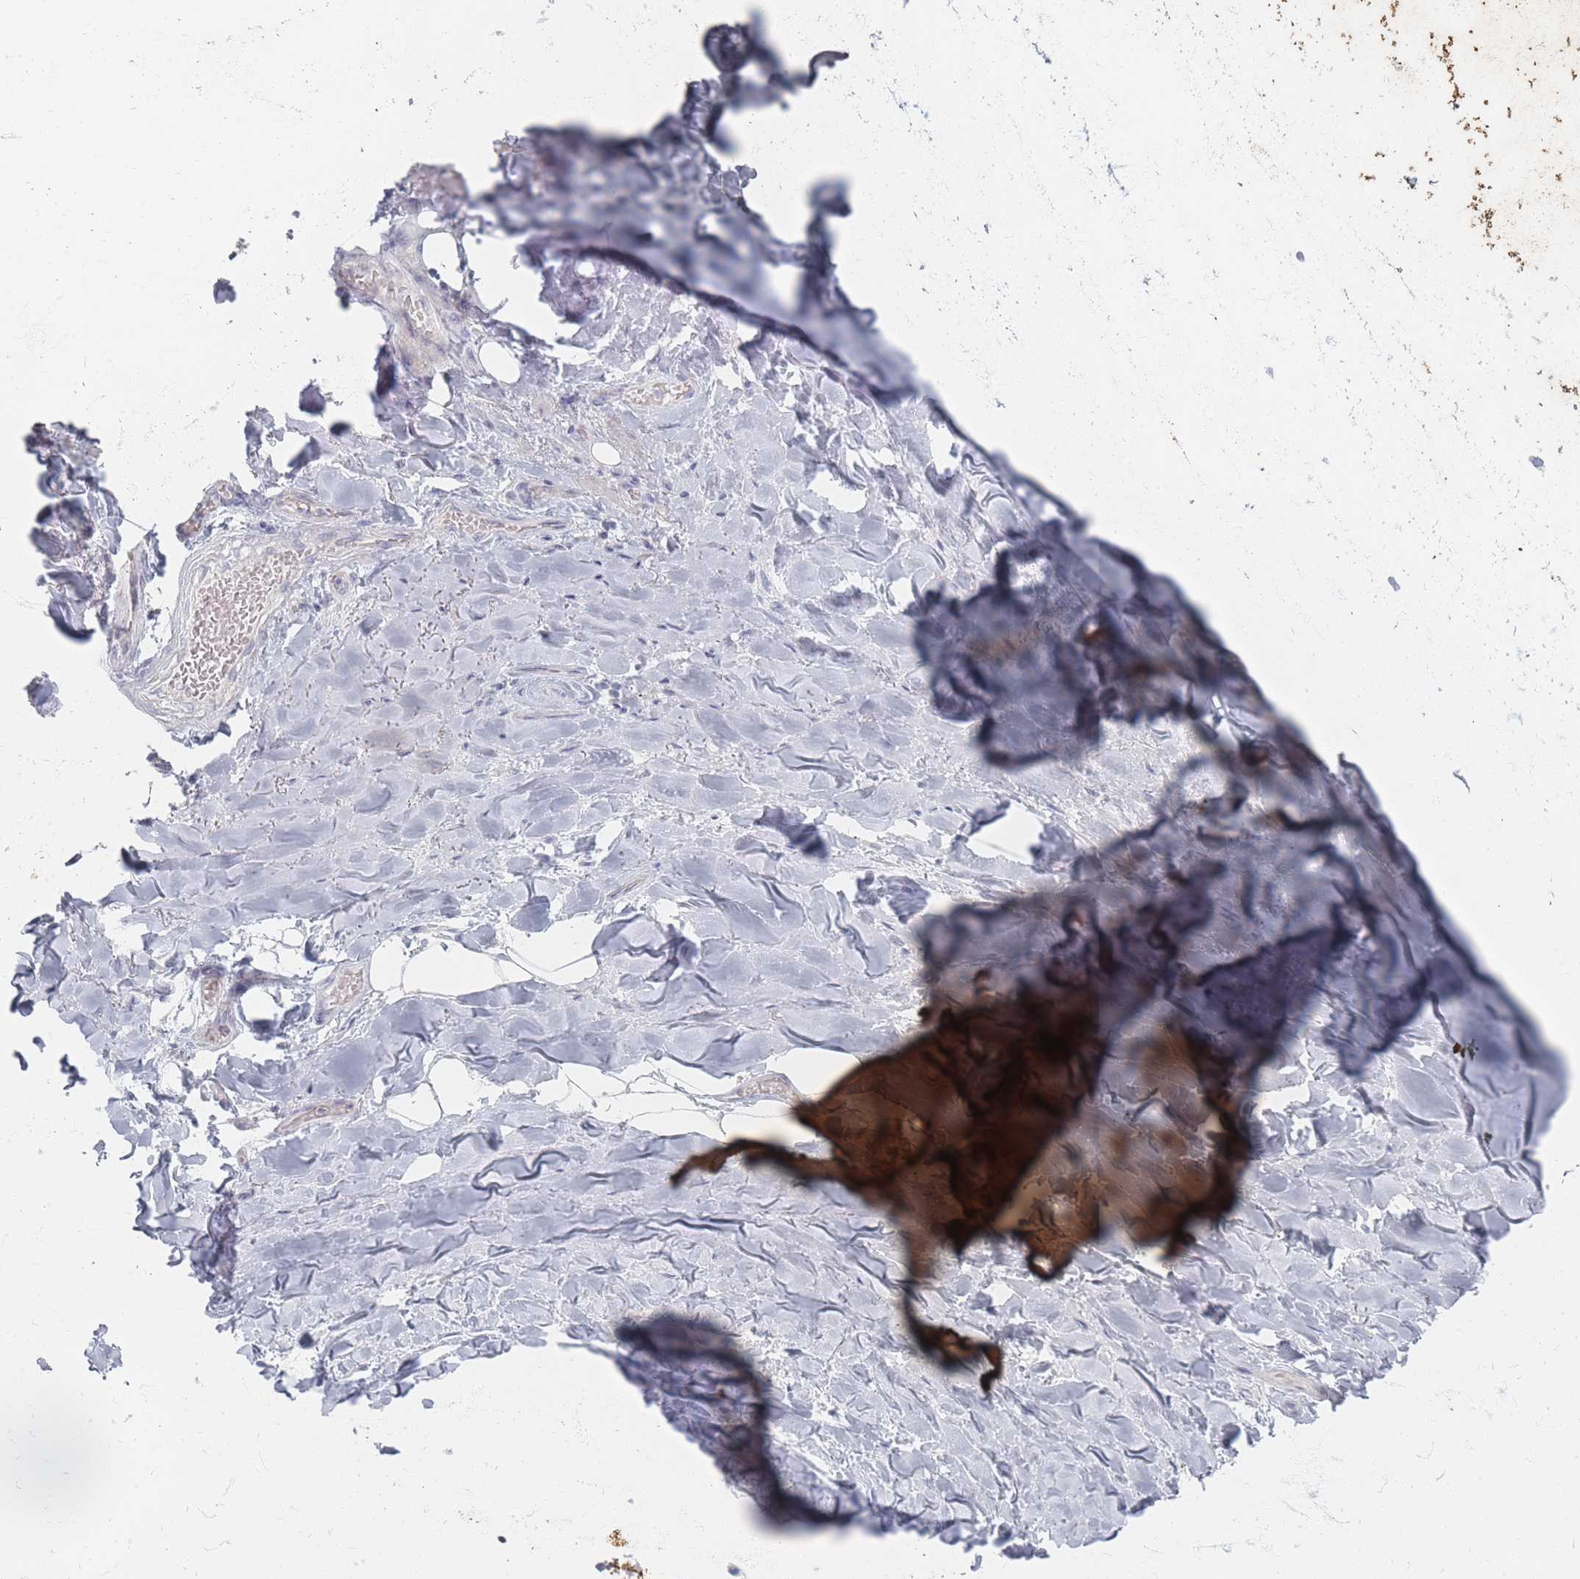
{"staining": {"intensity": "negative", "quantity": "none", "location": "none"}, "tissue": "soft tissue", "cell_type": "Chondrocytes", "image_type": "normal", "snomed": [{"axis": "morphology", "description": "Normal tissue, NOS"}, {"axis": "topography", "description": "Lymph node"}, {"axis": "topography", "description": "Cartilage tissue"}, {"axis": "topography", "description": "Bronchus"}], "caption": "Human soft tissue stained for a protein using IHC reveals no staining in chondrocytes.", "gene": "CD37", "patient": {"sex": "male", "age": 63}}